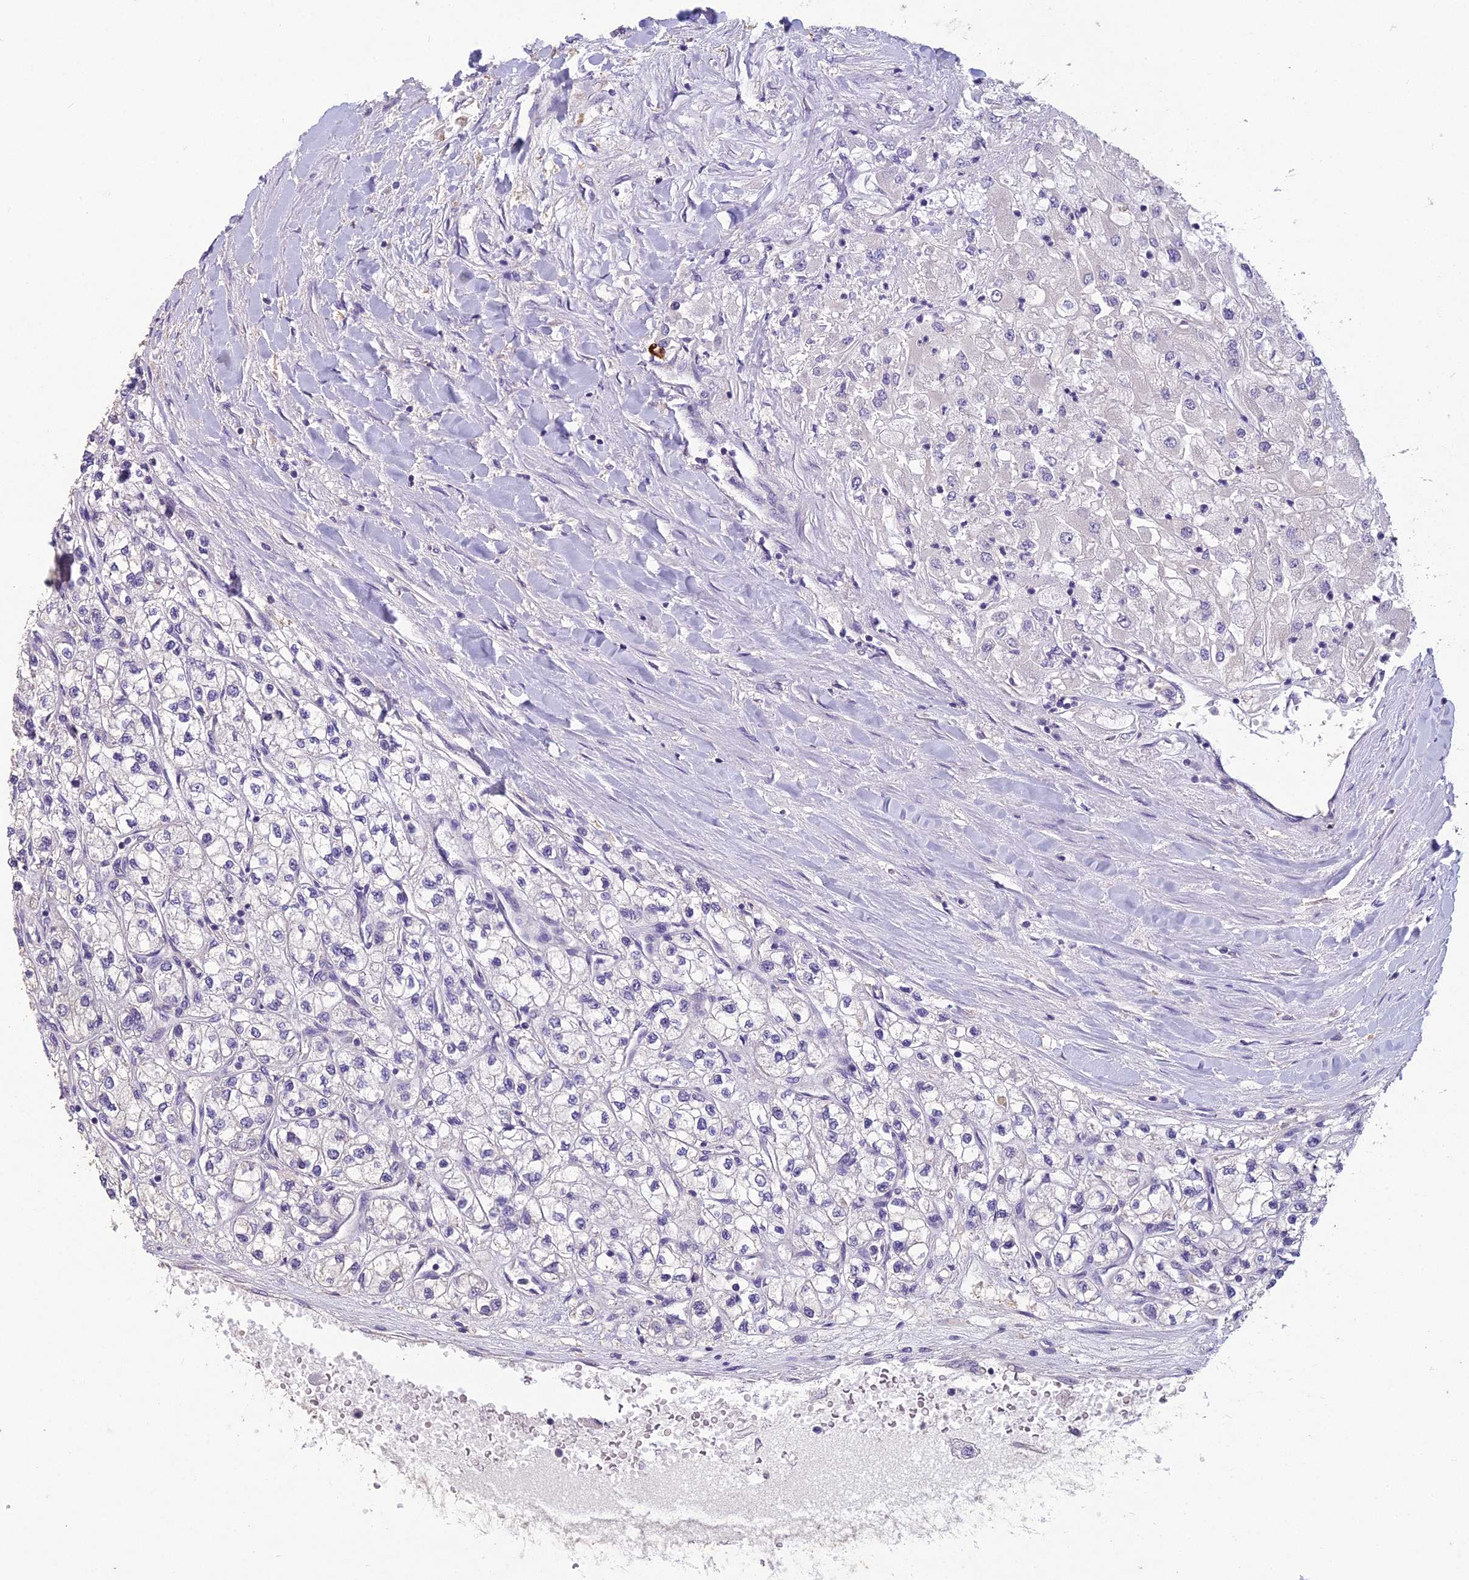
{"staining": {"intensity": "negative", "quantity": "none", "location": "none"}, "tissue": "renal cancer", "cell_type": "Tumor cells", "image_type": "cancer", "snomed": [{"axis": "morphology", "description": "Adenocarcinoma, NOS"}, {"axis": "topography", "description": "Kidney"}], "caption": "This is a histopathology image of immunohistochemistry staining of renal cancer, which shows no positivity in tumor cells.", "gene": "CEACAM16", "patient": {"sex": "male", "age": 80}}